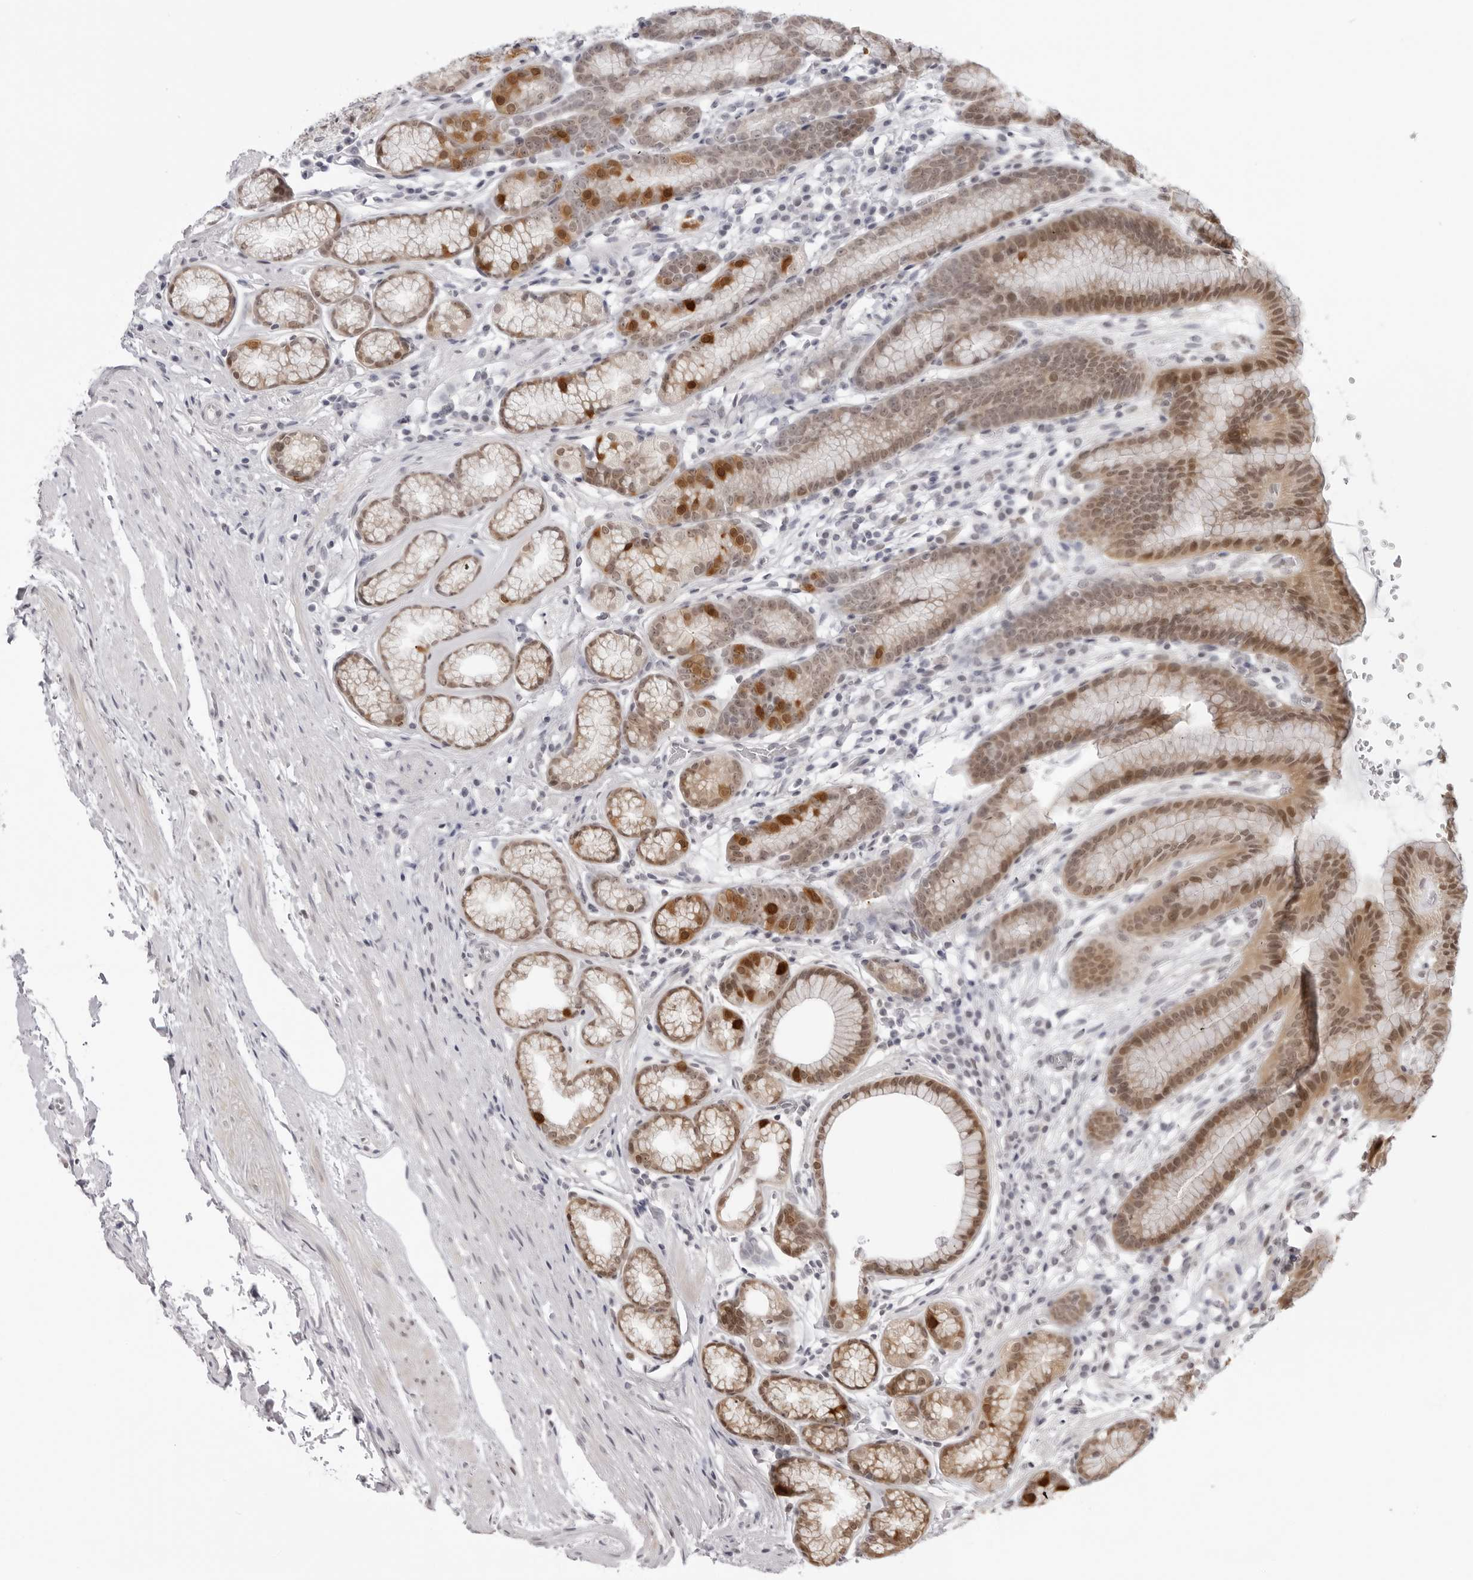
{"staining": {"intensity": "moderate", "quantity": "25%-75%", "location": "cytoplasmic/membranous,nuclear"}, "tissue": "stomach", "cell_type": "Glandular cells", "image_type": "normal", "snomed": [{"axis": "morphology", "description": "Normal tissue, NOS"}, {"axis": "topography", "description": "Stomach"}], "caption": "This image demonstrates IHC staining of normal stomach, with medium moderate cytoplasmic/membranous,nuclear staining in approximately 25%-75% of glandular cells.", "gene": "SRGAP2", "patient": {"sex": "male", "age": 42}}